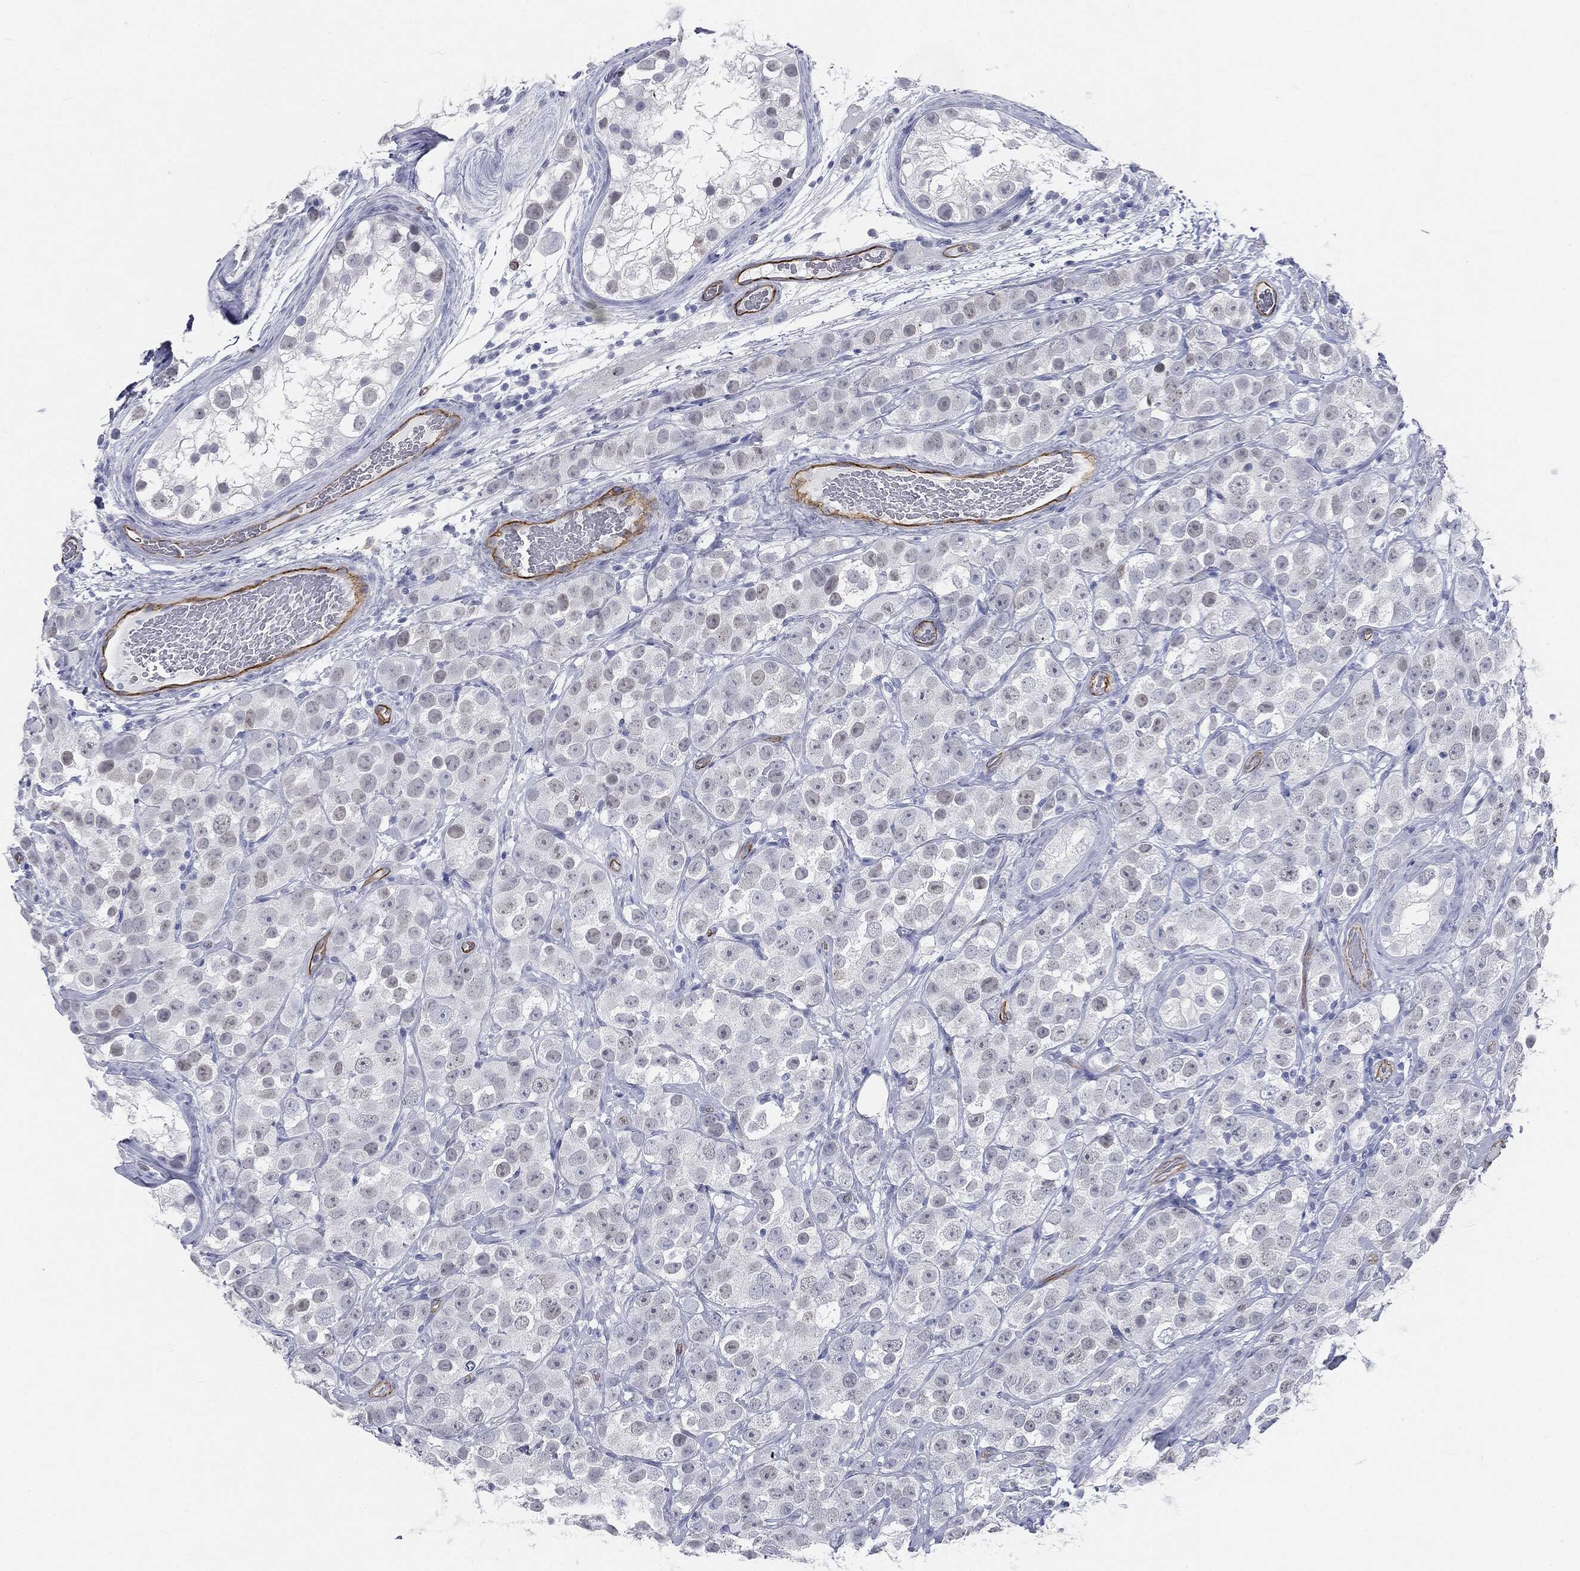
{"staining": {"intensity": "negative", "quantity": "none", "location": "none"}, "tissue": "testis cancer", "cell_type": "Tumor cells", "image_type": "cancer", "snomed": [{"axis": "morphology", "description": "Seminoma, NOS"}, {"axis": "topography", "description": "Testis"}], "caption": "DAB (3,3'-diaminobenzidine) immunohistochemical staining of testis seminoma reveals no significant staining in tumor cells.", "gene": "MUC5AC", "patient": {"sex": "male", "age": 28}}